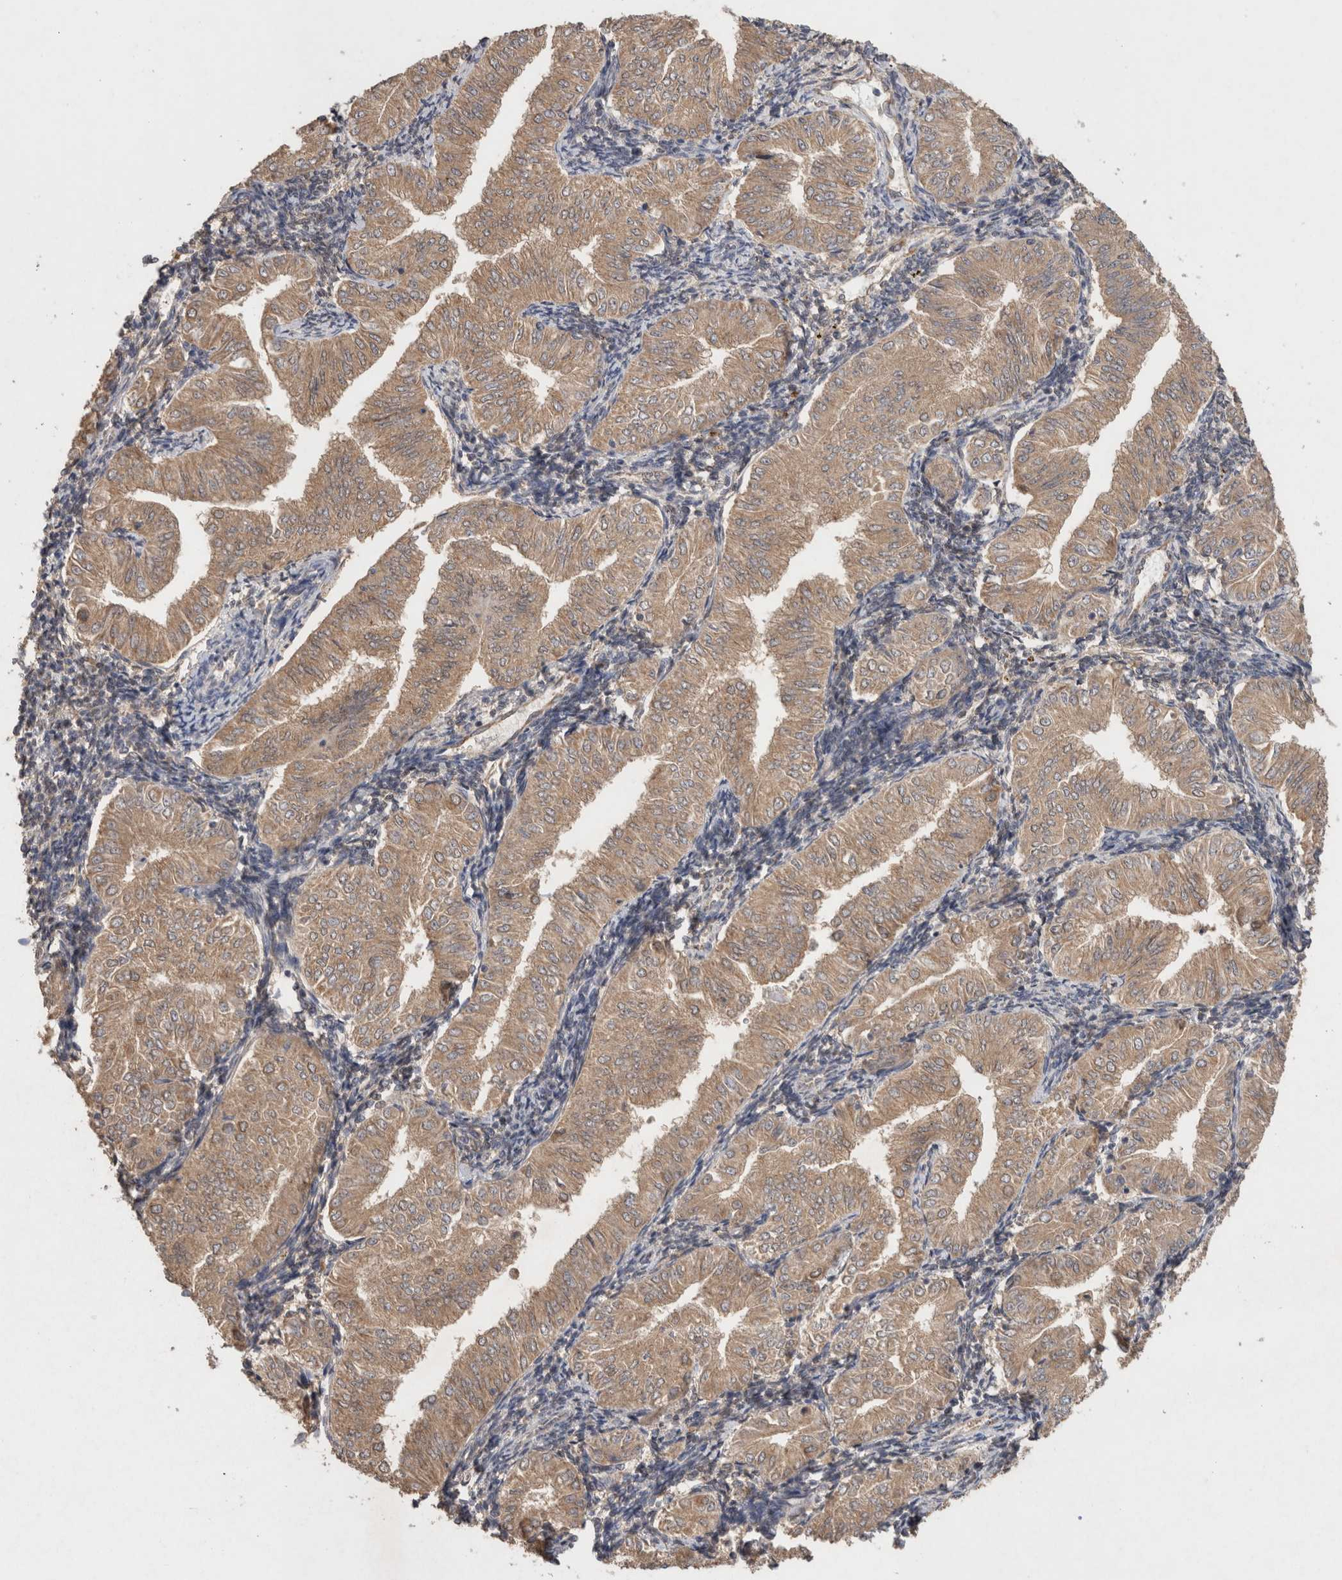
{"staining": {"intensity": "moderate", "quantity": ">75%", "location": "cytoplasmic/membranous"}, "tissue": "endometrial cancer", "cell_type": "Tumor cells", "image_type": "cancer", "snomed": [{"axis": "morphology", "description": "Normal tissue, NOS"}, {"axis": "morphology", "description": "Adenocarcinoma, NOS"}, {"axis": "topography", "description": "Endometrium"}], "caption": "Immunohistochemistry (DAB) staining of human adenocarcinoma (endometrial) reveals moderate cytoplasmic/membranous protein positivity in approximately >75% of tumor cells.", "gene": "RAB14", "patient": {"sex": "female", "age": 53}}